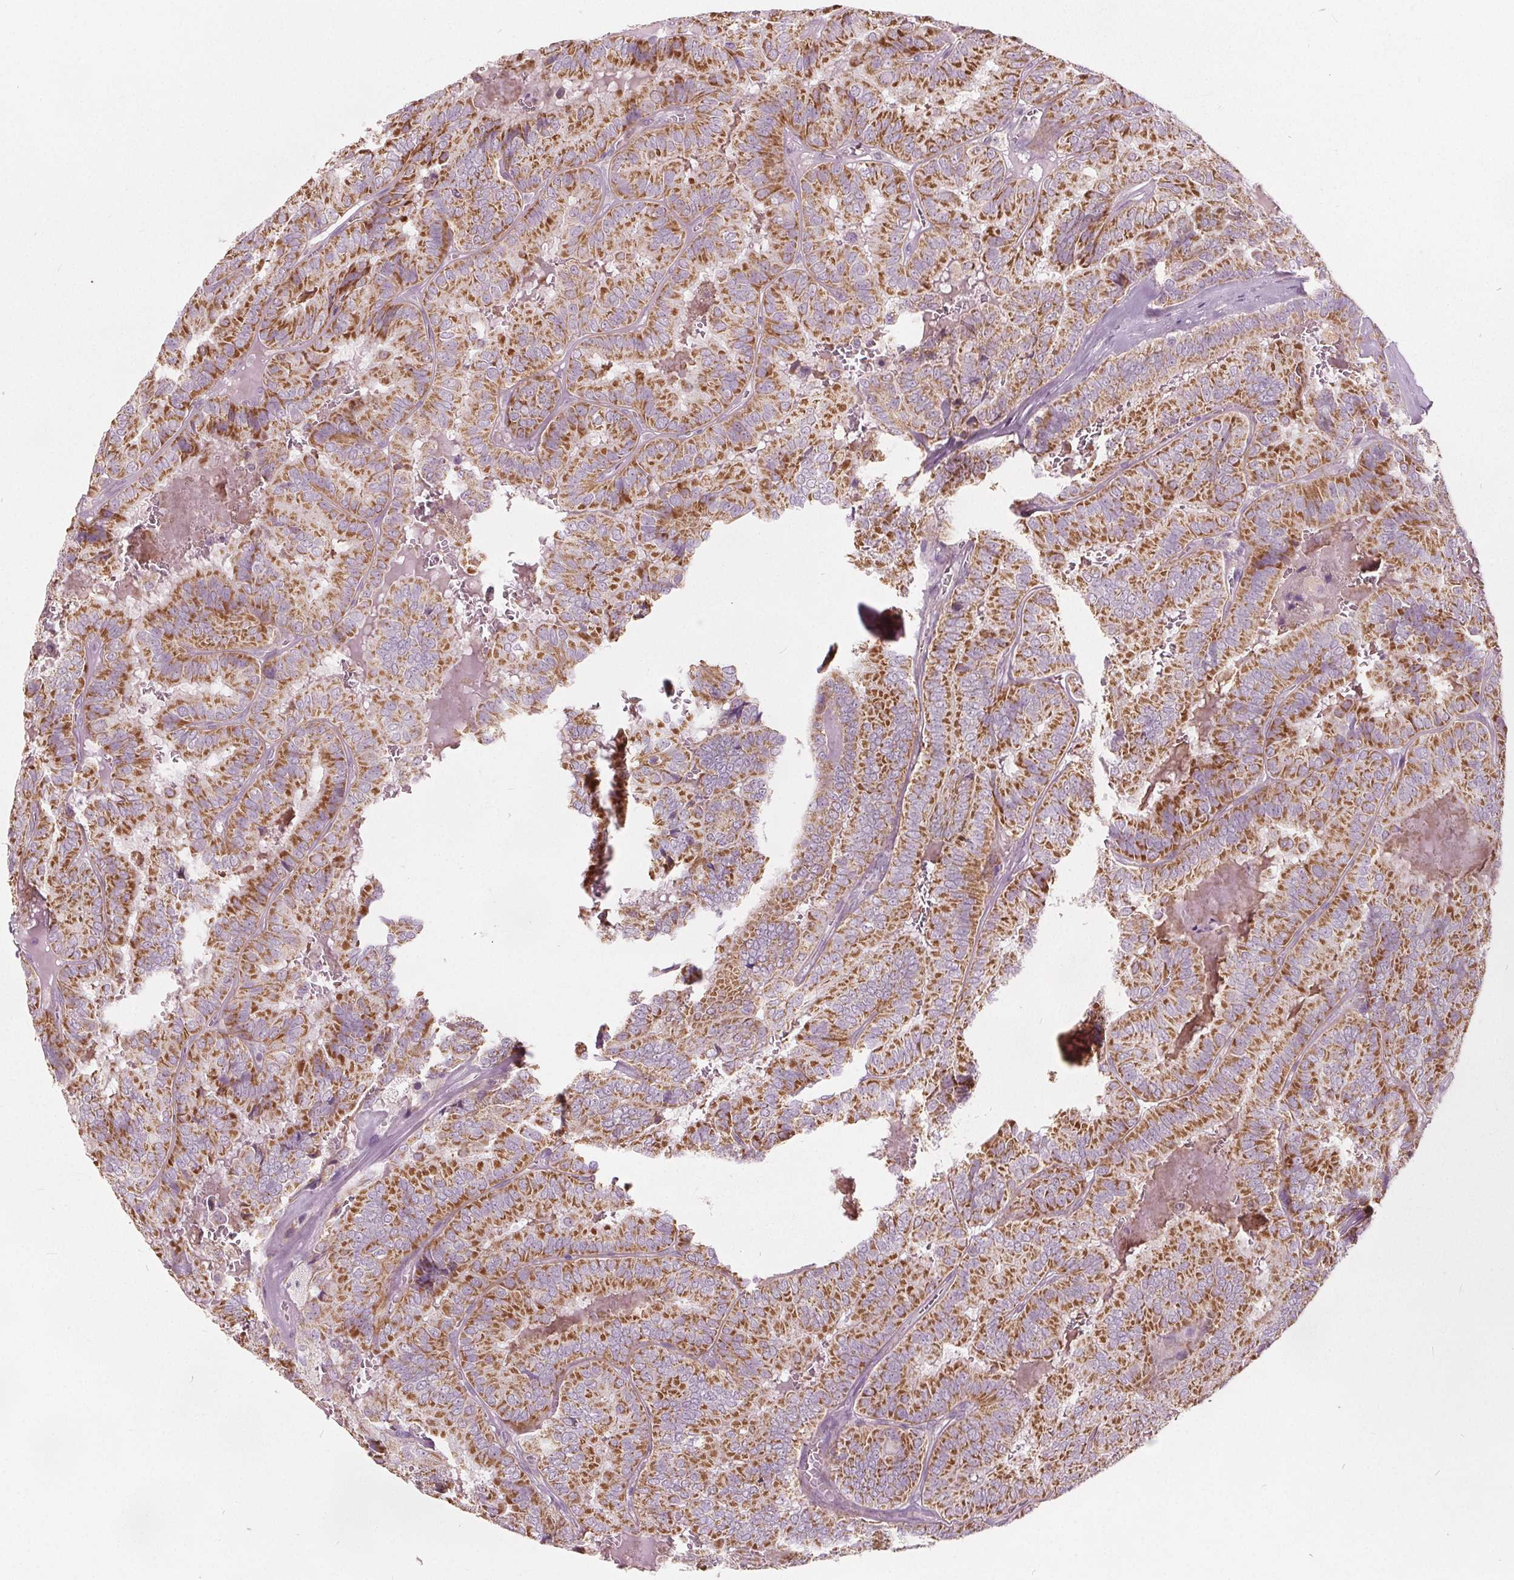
{"staining": {"intensity": "strong", "quantity": ">75%", "location": "cytoplasmic/membranous"}, "tissue": "thyroid cancer", "cell_type": "Tumor cells", "image_type": "cancer", "snomed": [{"axis": "morphology", "description": "Papillary adenocarcinoma, NOS"}, {"axis": "topography", "description": "Thyroid gland"}], "caption": "A histopathology image of thyroid cancer stained for a protein demonstrates strong cytoplasmic/membranous brown staining in tumor cells.", "gene": "ECI2", "patient": {"sex": "female", "age": 75}}